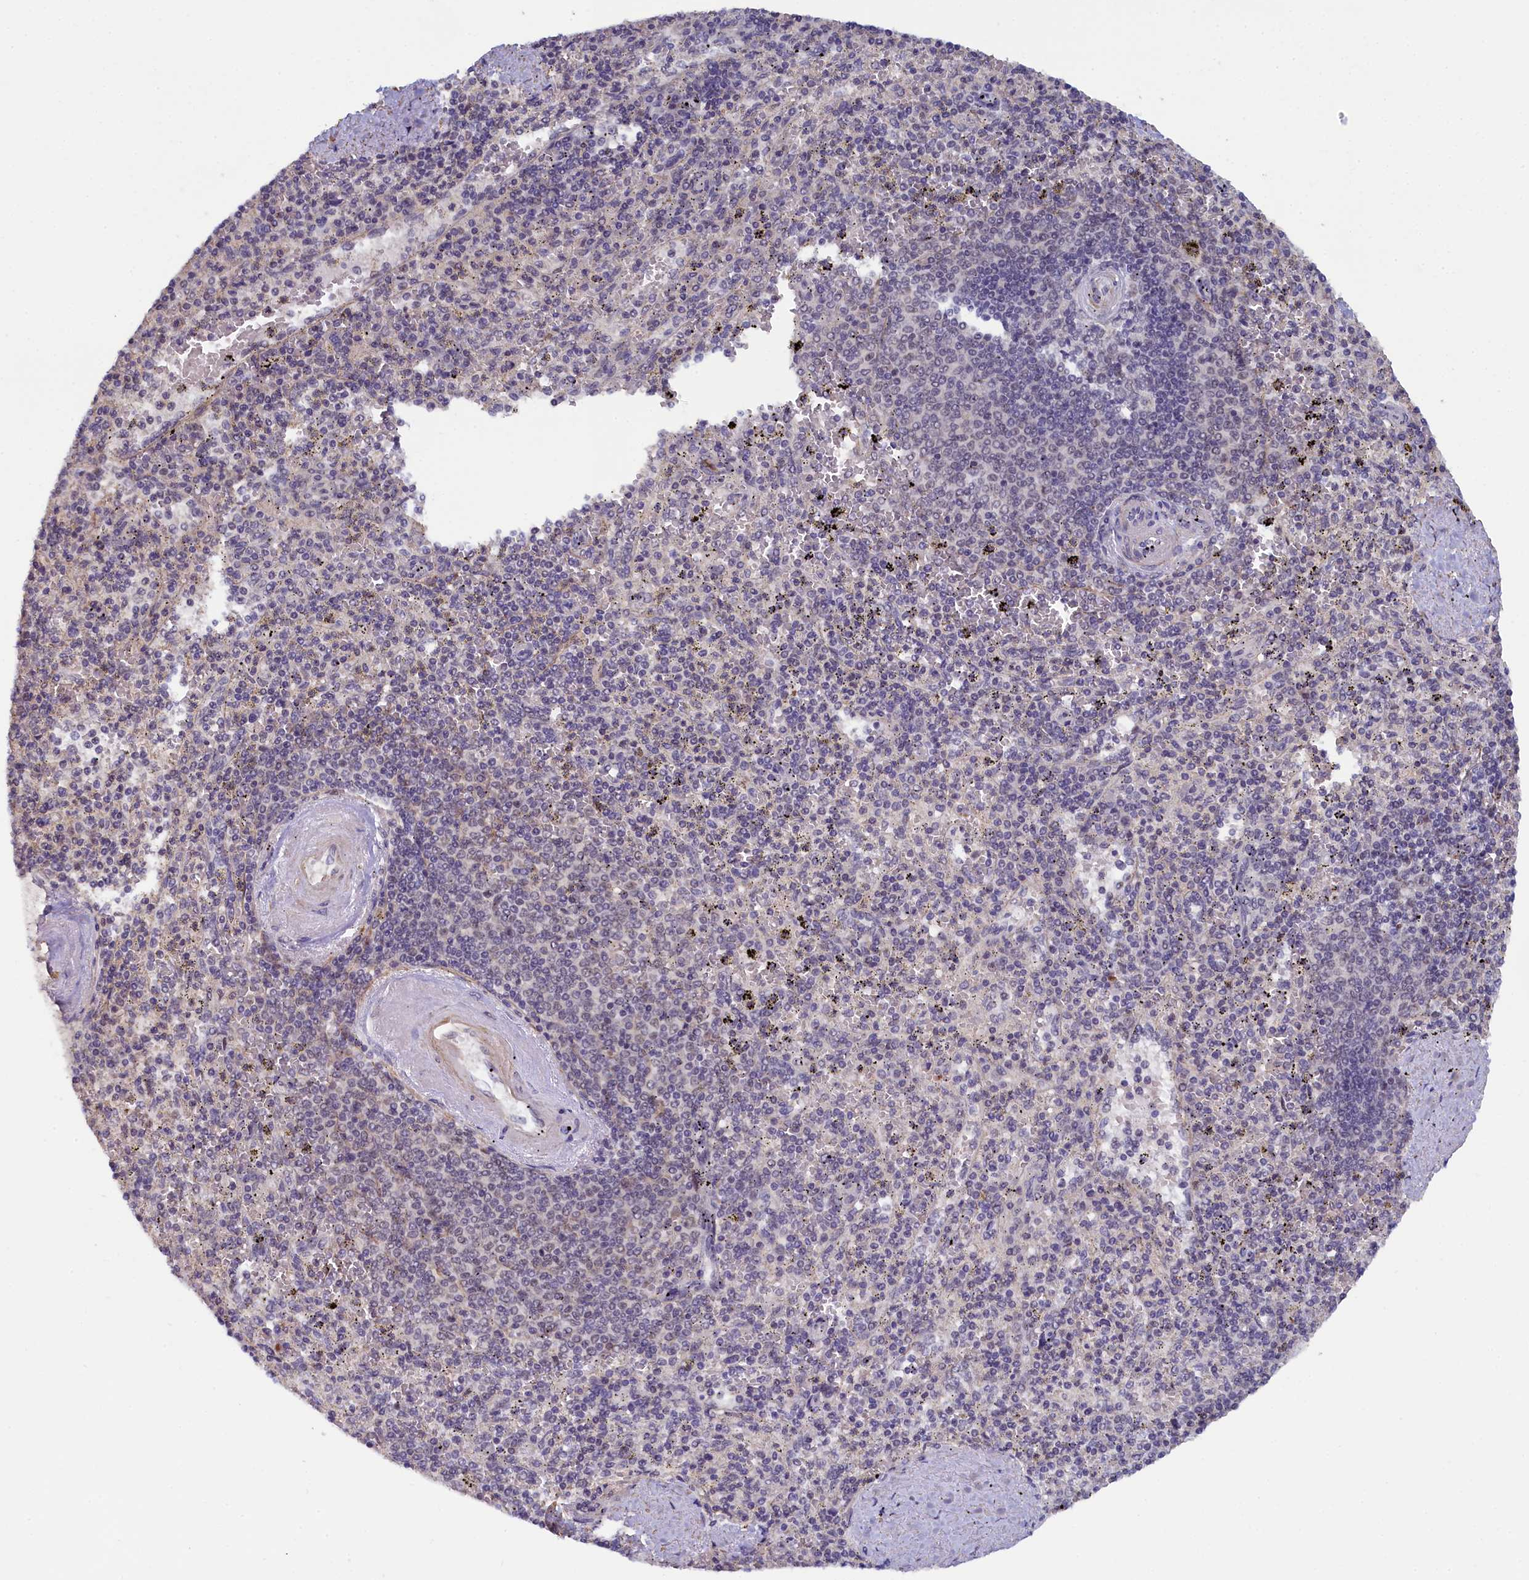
{"staining": {"intensity": "weak", "quantity": "25%-75%", "location": "nuclear"}, "tissue": "spleen", "cell_type": "Cells in red pulp", "image_type": "normal", "snomed": [{"axis": "morphology", "description": "Normal tissue, NOS"}, {"axis": "topography", "description": "Spleen"}], "caption": "Weak nuclear staining for a protein is present in approximately 25%-75% of cells in red pulp of normal spleen using immunohistochemistry (IHC).", "gene": "INTS14", "patient": {"sex": "male", "age": 82}}